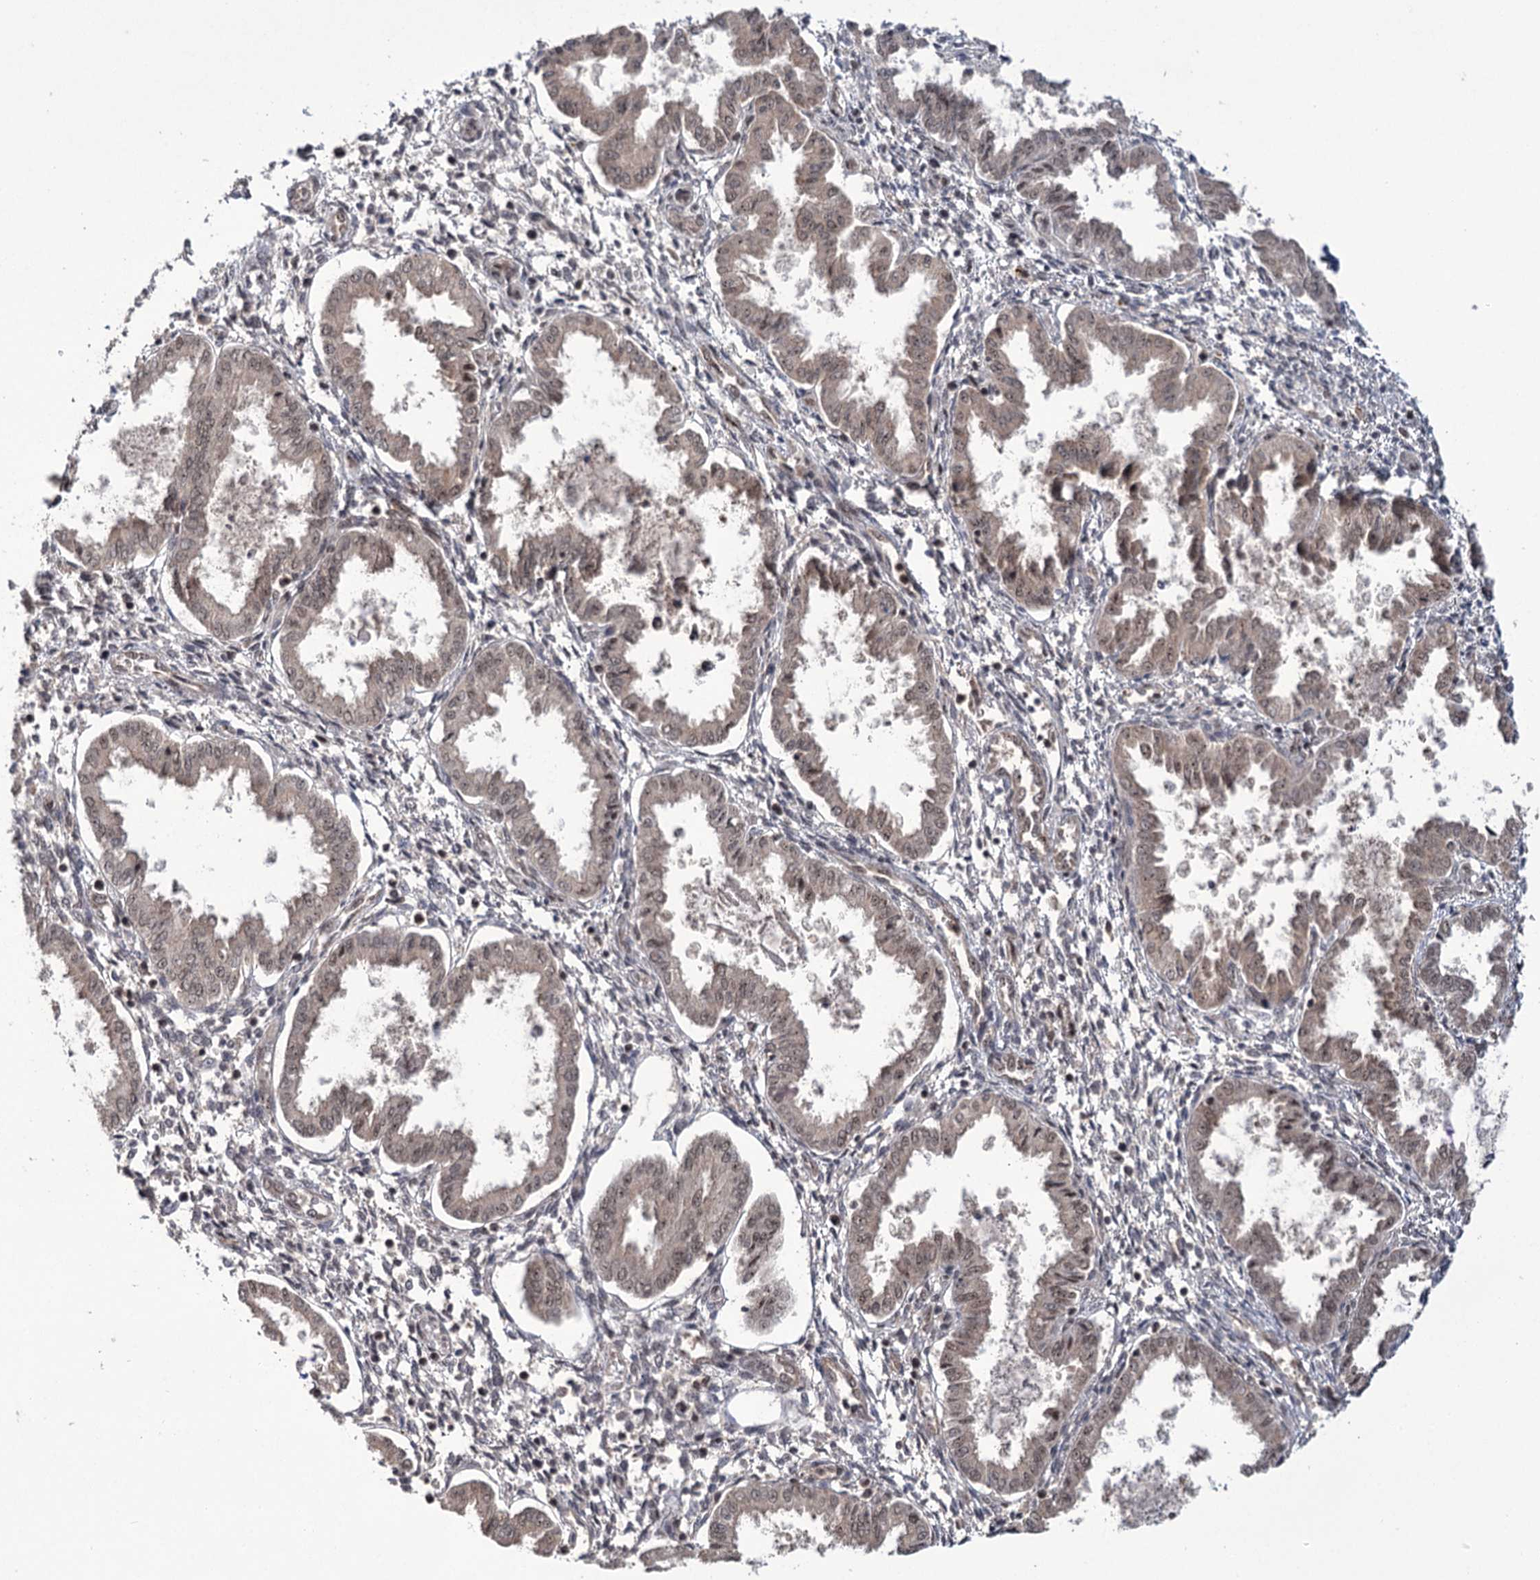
{"staining": {"intensity": "moderate", "quantity": "<25%", "location": "nuclear"}, "tissue": "endometrium", "cell_type": "Cells in endometrial stroma", "image_type": "normal", "snomed": [{"axis": "morphology", "description": "Normal tissue, NOS"}, {"axis": "topography", "description": "Endometrium"}], "caption": "Approximately <25% of cells in endometrial stroma in benign endometrium display moderate nuclear protein positivity as visualized by brown immunohistochemical staining.", "gene": "ERCC3", "patient": {"sex": "female", "age": 33}}